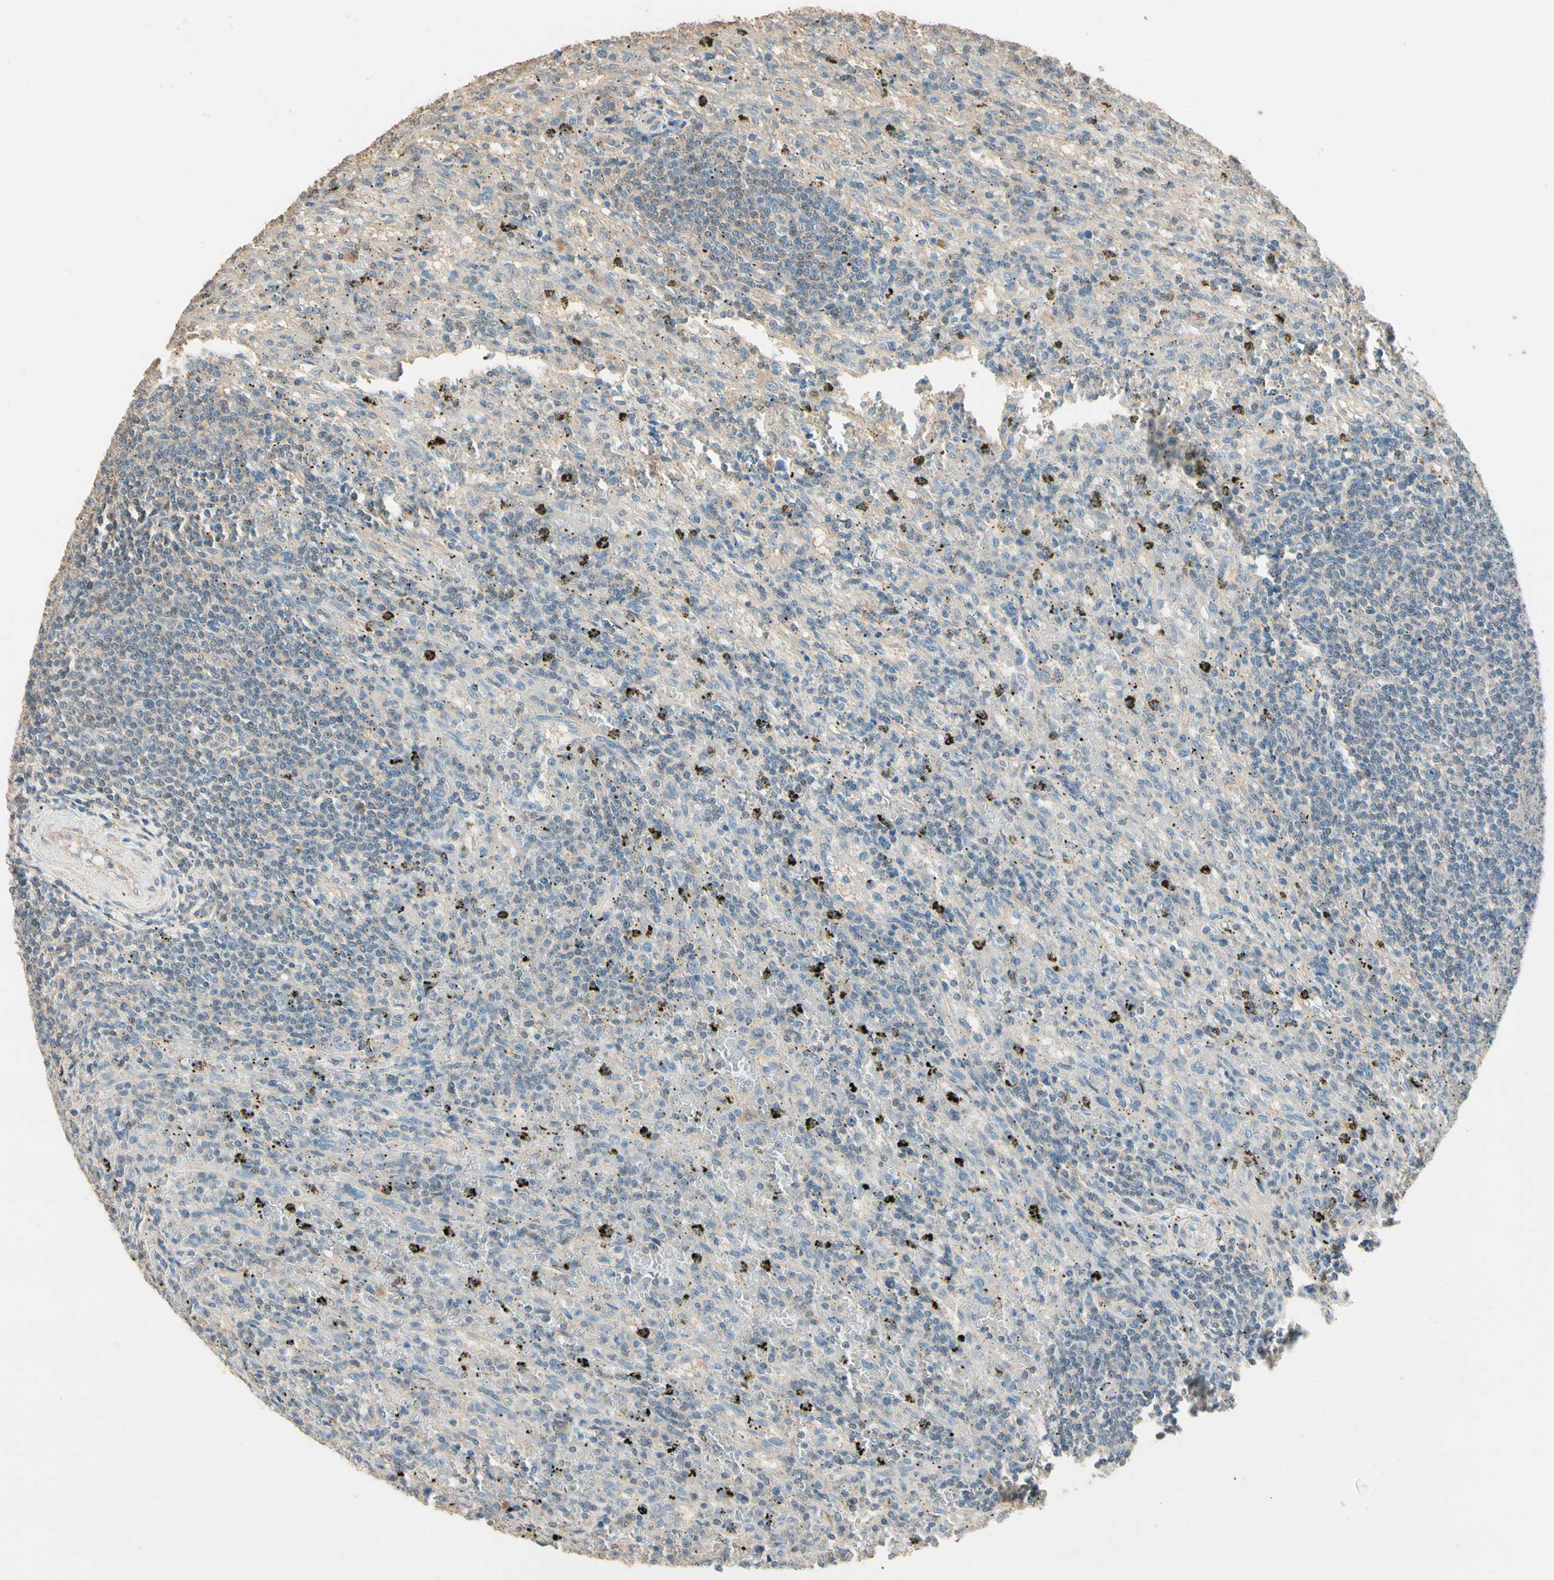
{"staining": {"intensity": "weak", "quantity": "25%-75%", "location": "cytoplasmic/membranous"}, "tissue": "lymphoma", "cell_type": "Tumor cells", "image_type": "cancer", "snomed": [{"axis": "morphology", "description": "Malignant lymphoma, non-Hodgkin's type, Low grade"}, {"axis": "topography", "description": "Spleen"}], "caption": "Weak cytoplasmic/membranous protein positivity is present in about 25%-75% of tumor cells in low-grade malignant lymphoma, non-Hodgkin's type. The protein of interest is shown in brown color, while the nuclei are stained blue.", "gene": "CDH6", "patient": {"sex": "male", "age": 76}}